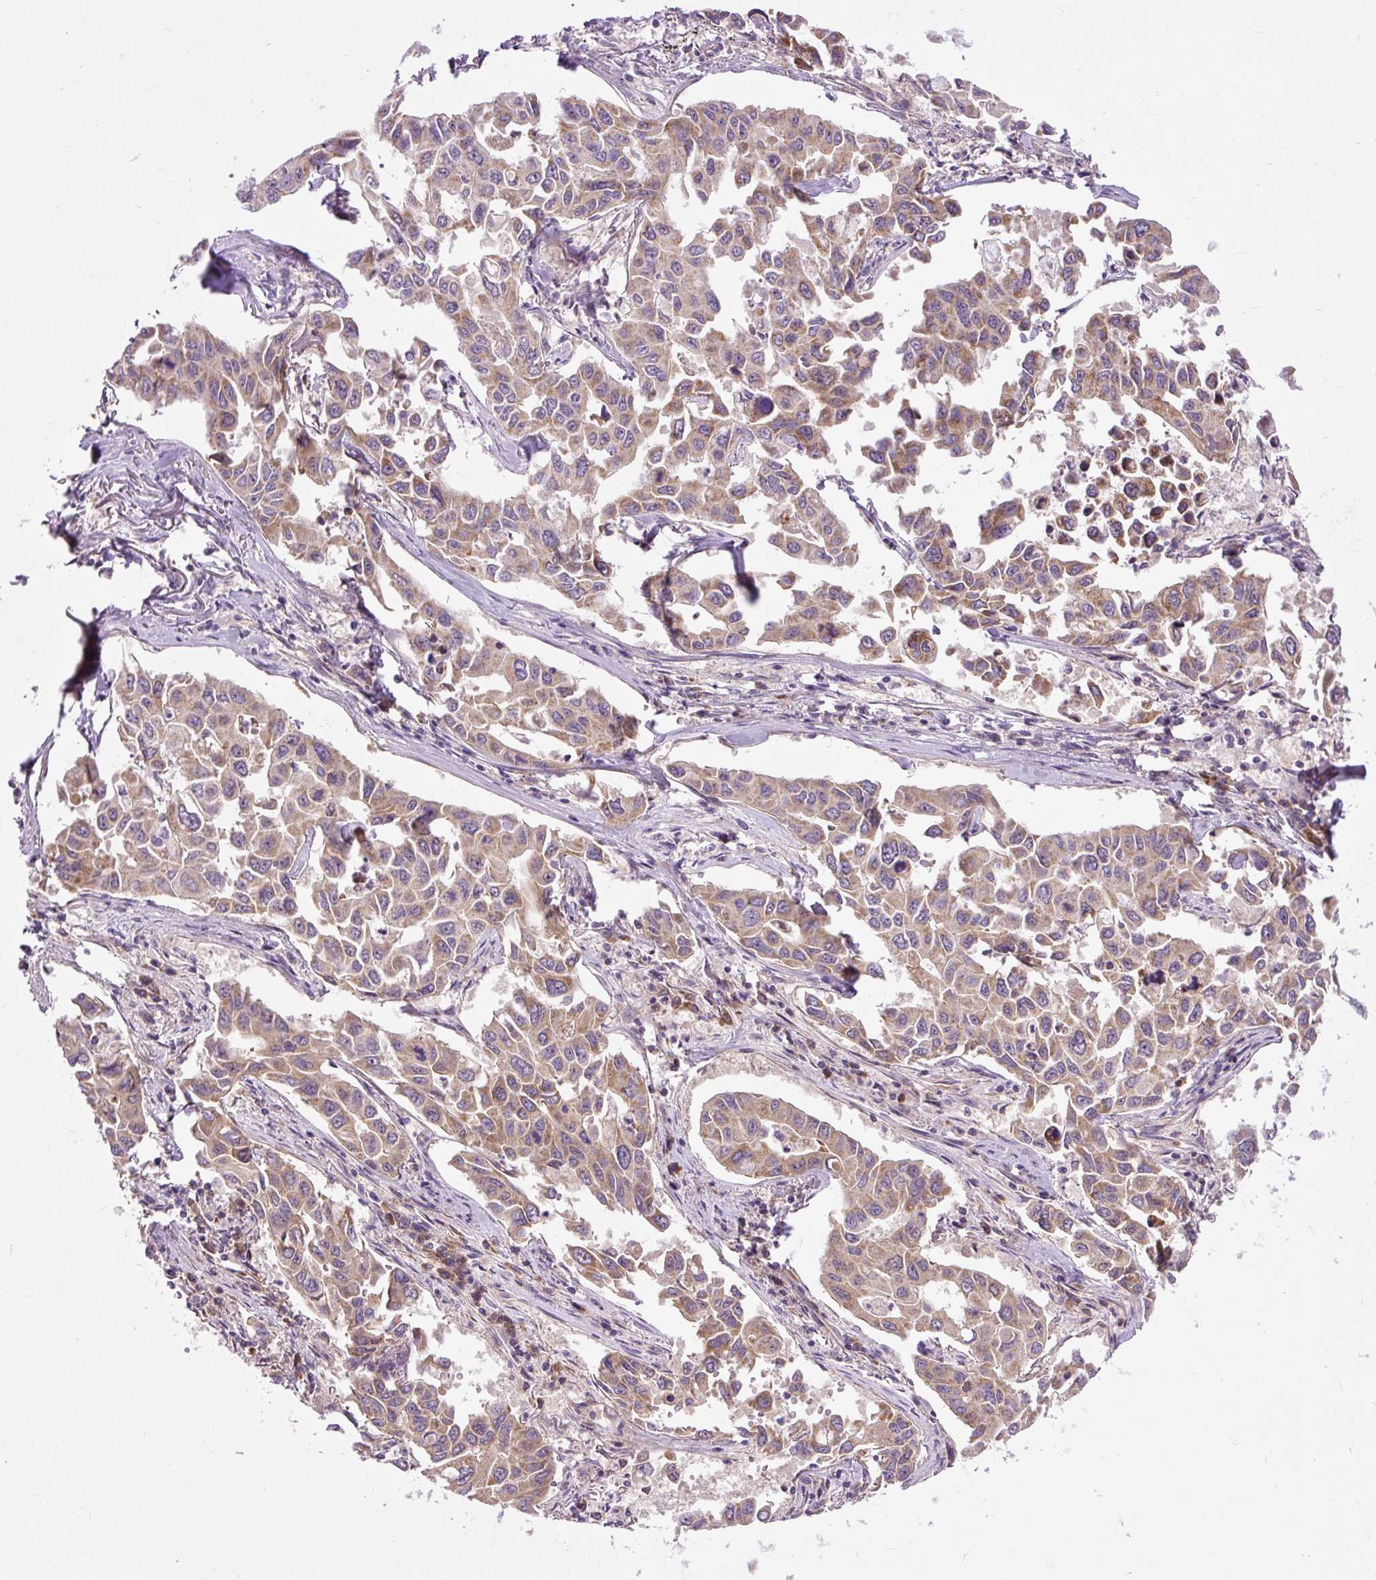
{"staining": {"intensity": "weak", "quantity": ">75%", "location": "cytoplasmic/membranous"}, "tissue": "lung cancer", "cell_type": "Tumor cells", "image_type": "cancer", "snomed": [{"axis": "morphology", "description": "Adenocarcinoma, NOS"}, {"axis": "topography", "description": "Lung"}], "caption": "This photomicrograph displays immunohistochemistry (IHC) staining of human lung adenocarcinoma, with low weak cytoplasmic/membranous staining in about >75% of tumor cells.", "gene": "TM2D3", "patient": {"sex": "male", "age": 64}}